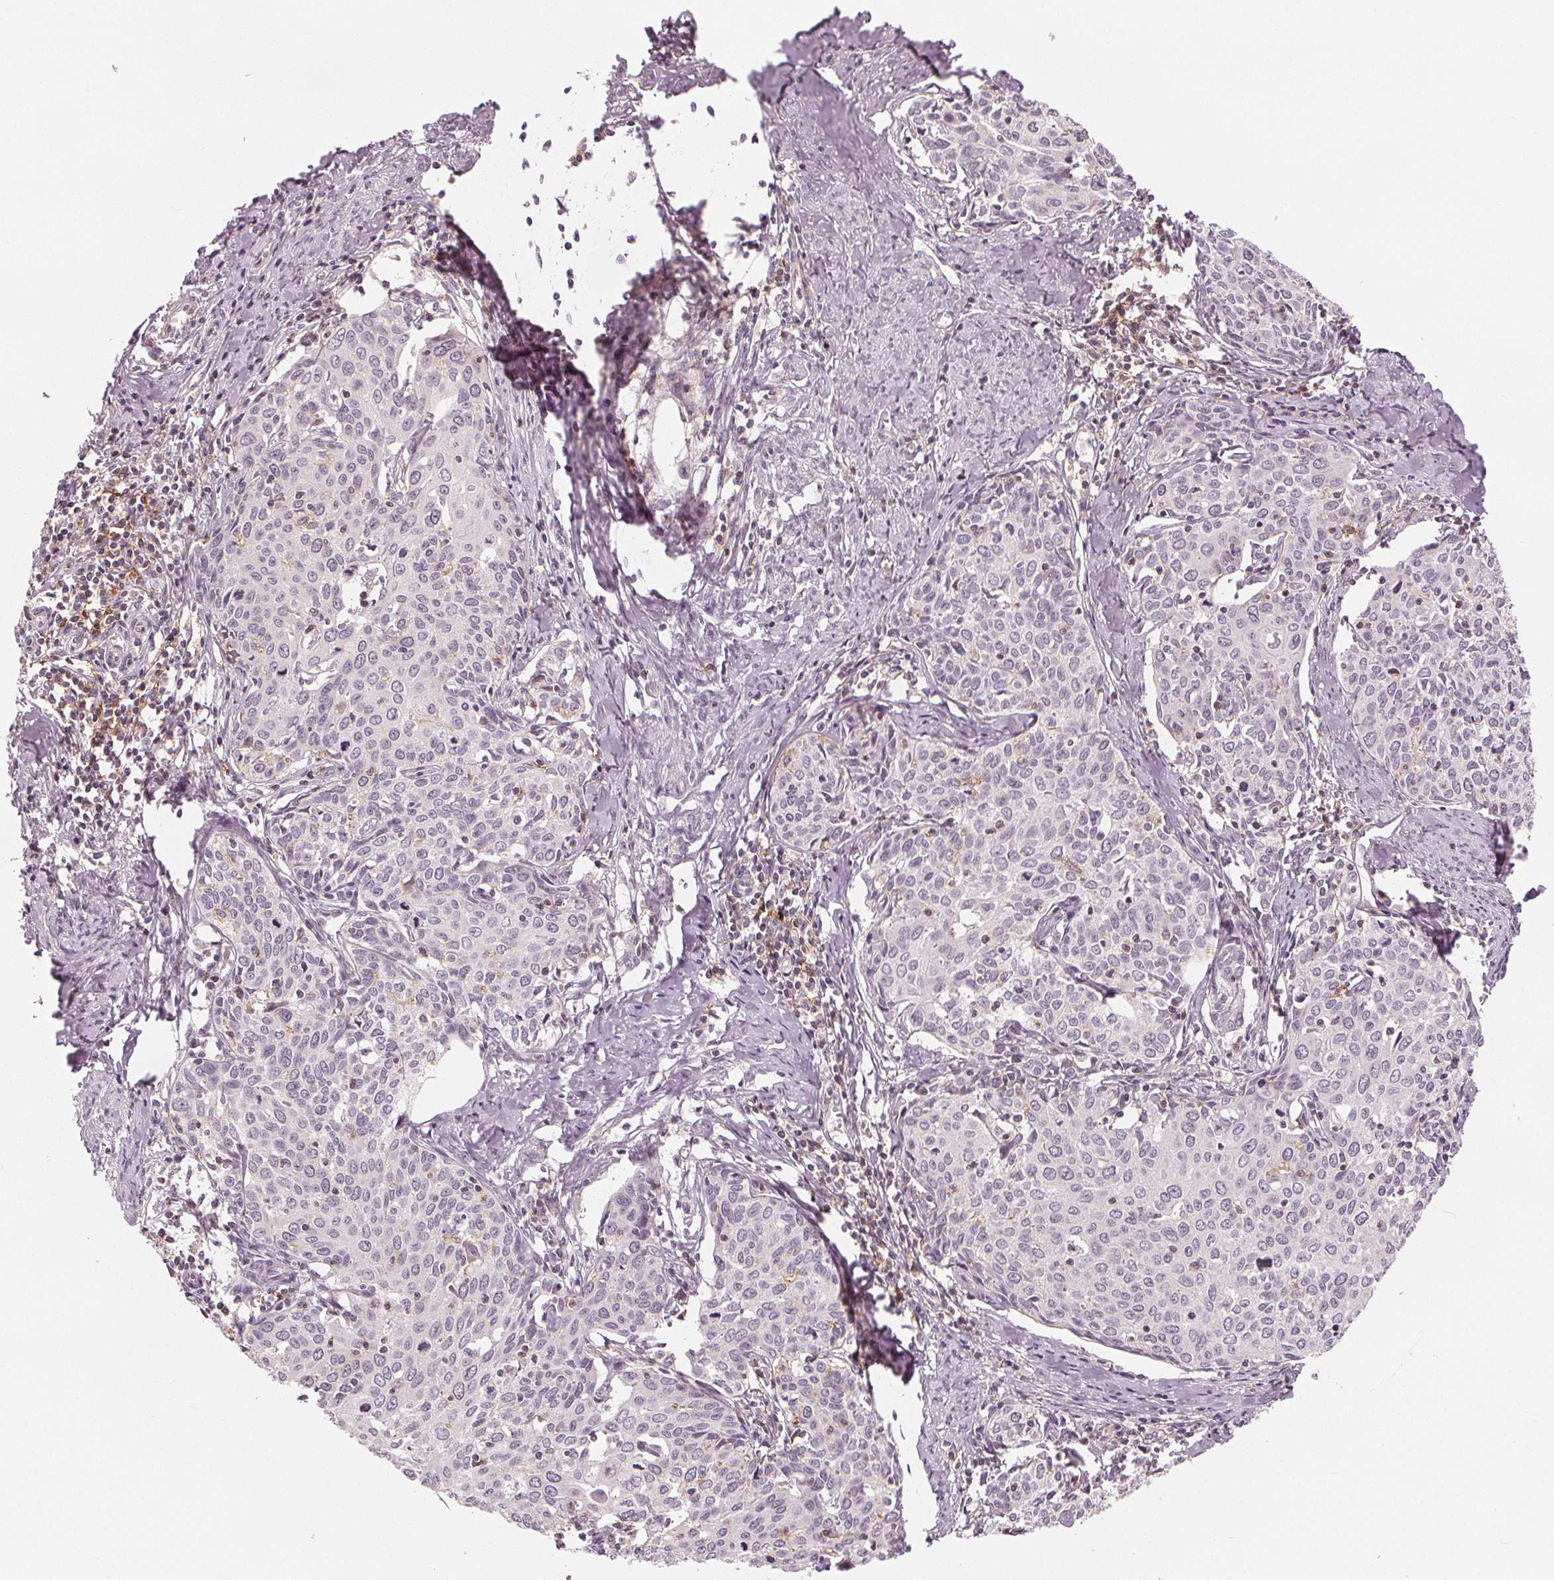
{"staining": {"intensity": "negative", "quantity": "none", "location": "none"}, "tissue": "cervical cancer", "cell_type": "Tumor cells", "image_type": "cancer", "snomed": [{"axis": "morphology", "description": "Squamous cell carcinoma, NOS"}, {"axis": "topography", "description": "Cervix"}], "caption": "Tumor cells show no significant protein expression in cervical cancer (squamous cell carcinoma).", "gene": "SLC34A1", "patient": {"sex": "female", "age": 62}}